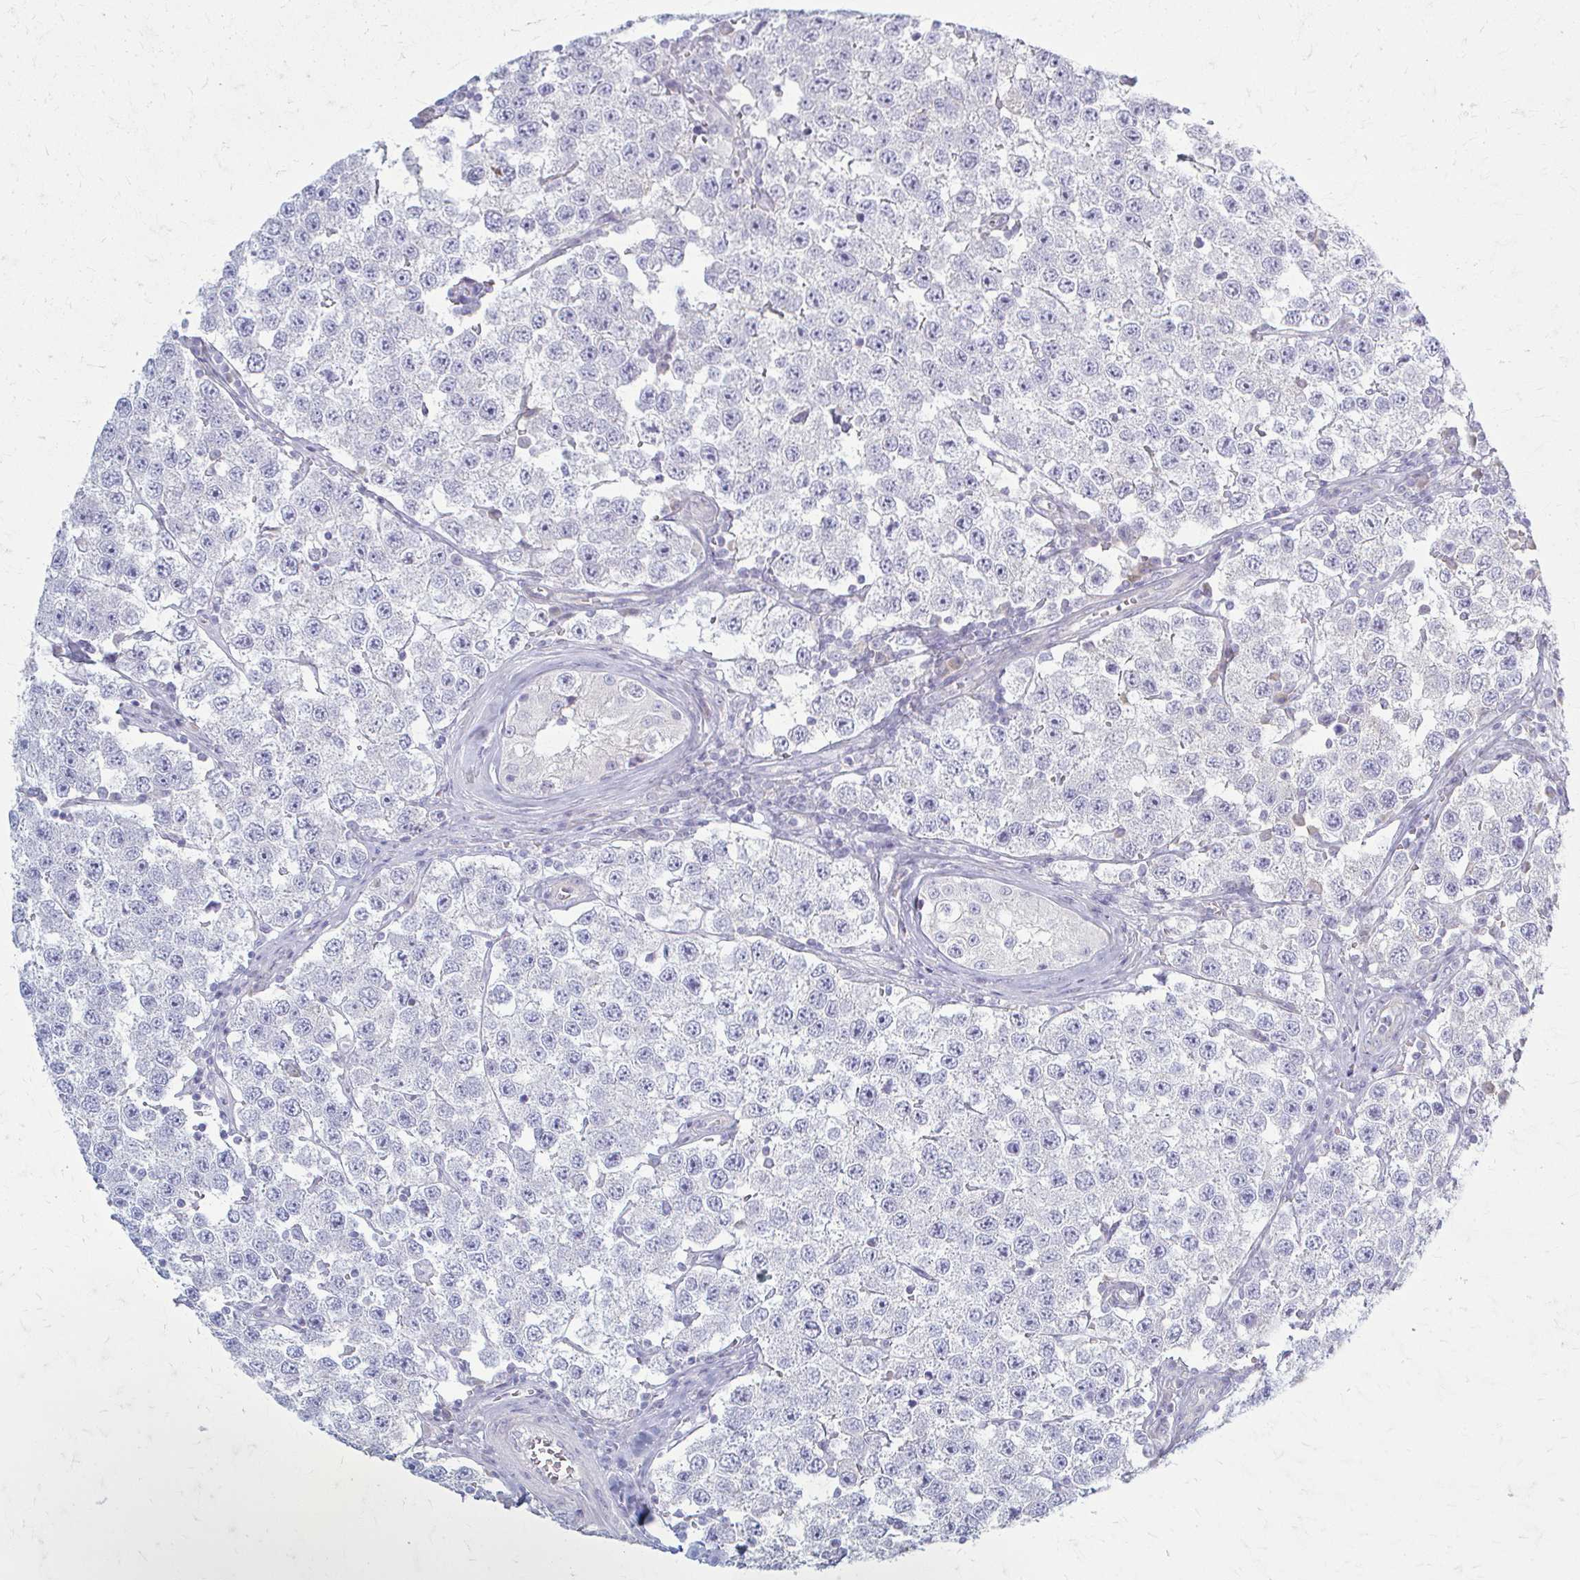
{"staining": {"intensity": "negative", "quantity": "none", "location": "none"}, "tissue": "testis cancer", "cell_type": "Tumor cells", "image_type": "cancer", "snomed": [{"axis": "morphology", "description": "Seminoma, NOS"}, {"axis": "topography", "description": "Testis"}], "caption": "This is a photomicrograph of immunohistochemistry staining of seminoma (testis), which shows no expression in tumor cells. (DAB (3,3'-diaminobenzidine) immunohistochemistry (IHC) visualized using brightfield microscopy, high magnification).", "gene": "PRKRA", "patient": {"sex": "male", "age": 34}}